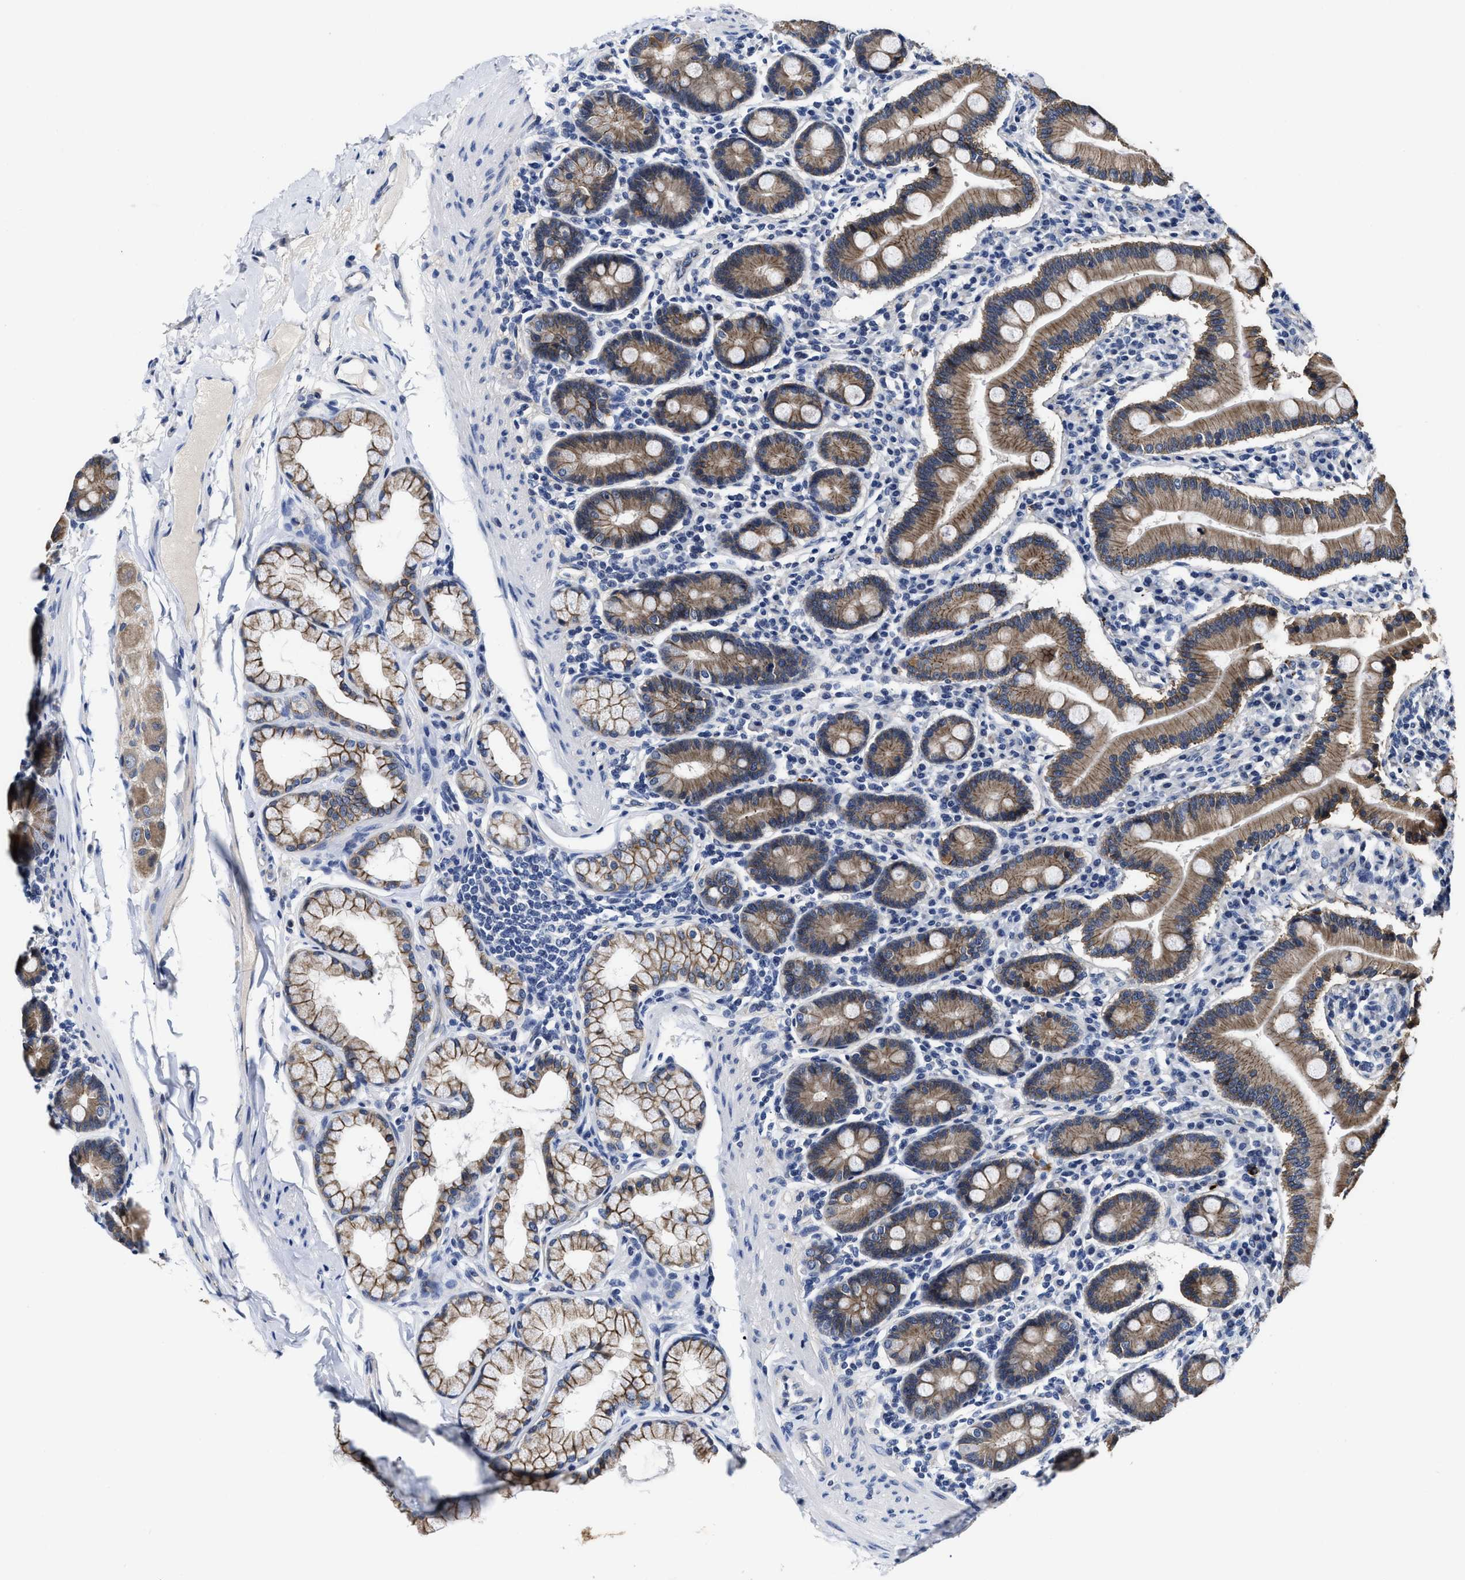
{"staining": {"intensity": "moderate", "quantity": ">75%", "location": "cytoplasmic/membranous"}, "tissue": "duodenum", "cell_type": "Glandular cells", "image_type": "normal", "snomed": [{"axis": "morphology", "description": "Normal tissue, NOS"}, {"axis": "topography", "description": "Duodenum"}], "caption": "DAB immunohistochemical staining of benign duodenum displays moderate cytoplasmic/membranous protein positivity in approximately >75% of glandular cells. Using DAB (brown) and hematoxylin (blue) stains, captured at high magnification using brightfield microscopy.", "gene": "GHITM", "patient": {"sex": "male", "age": 50}}